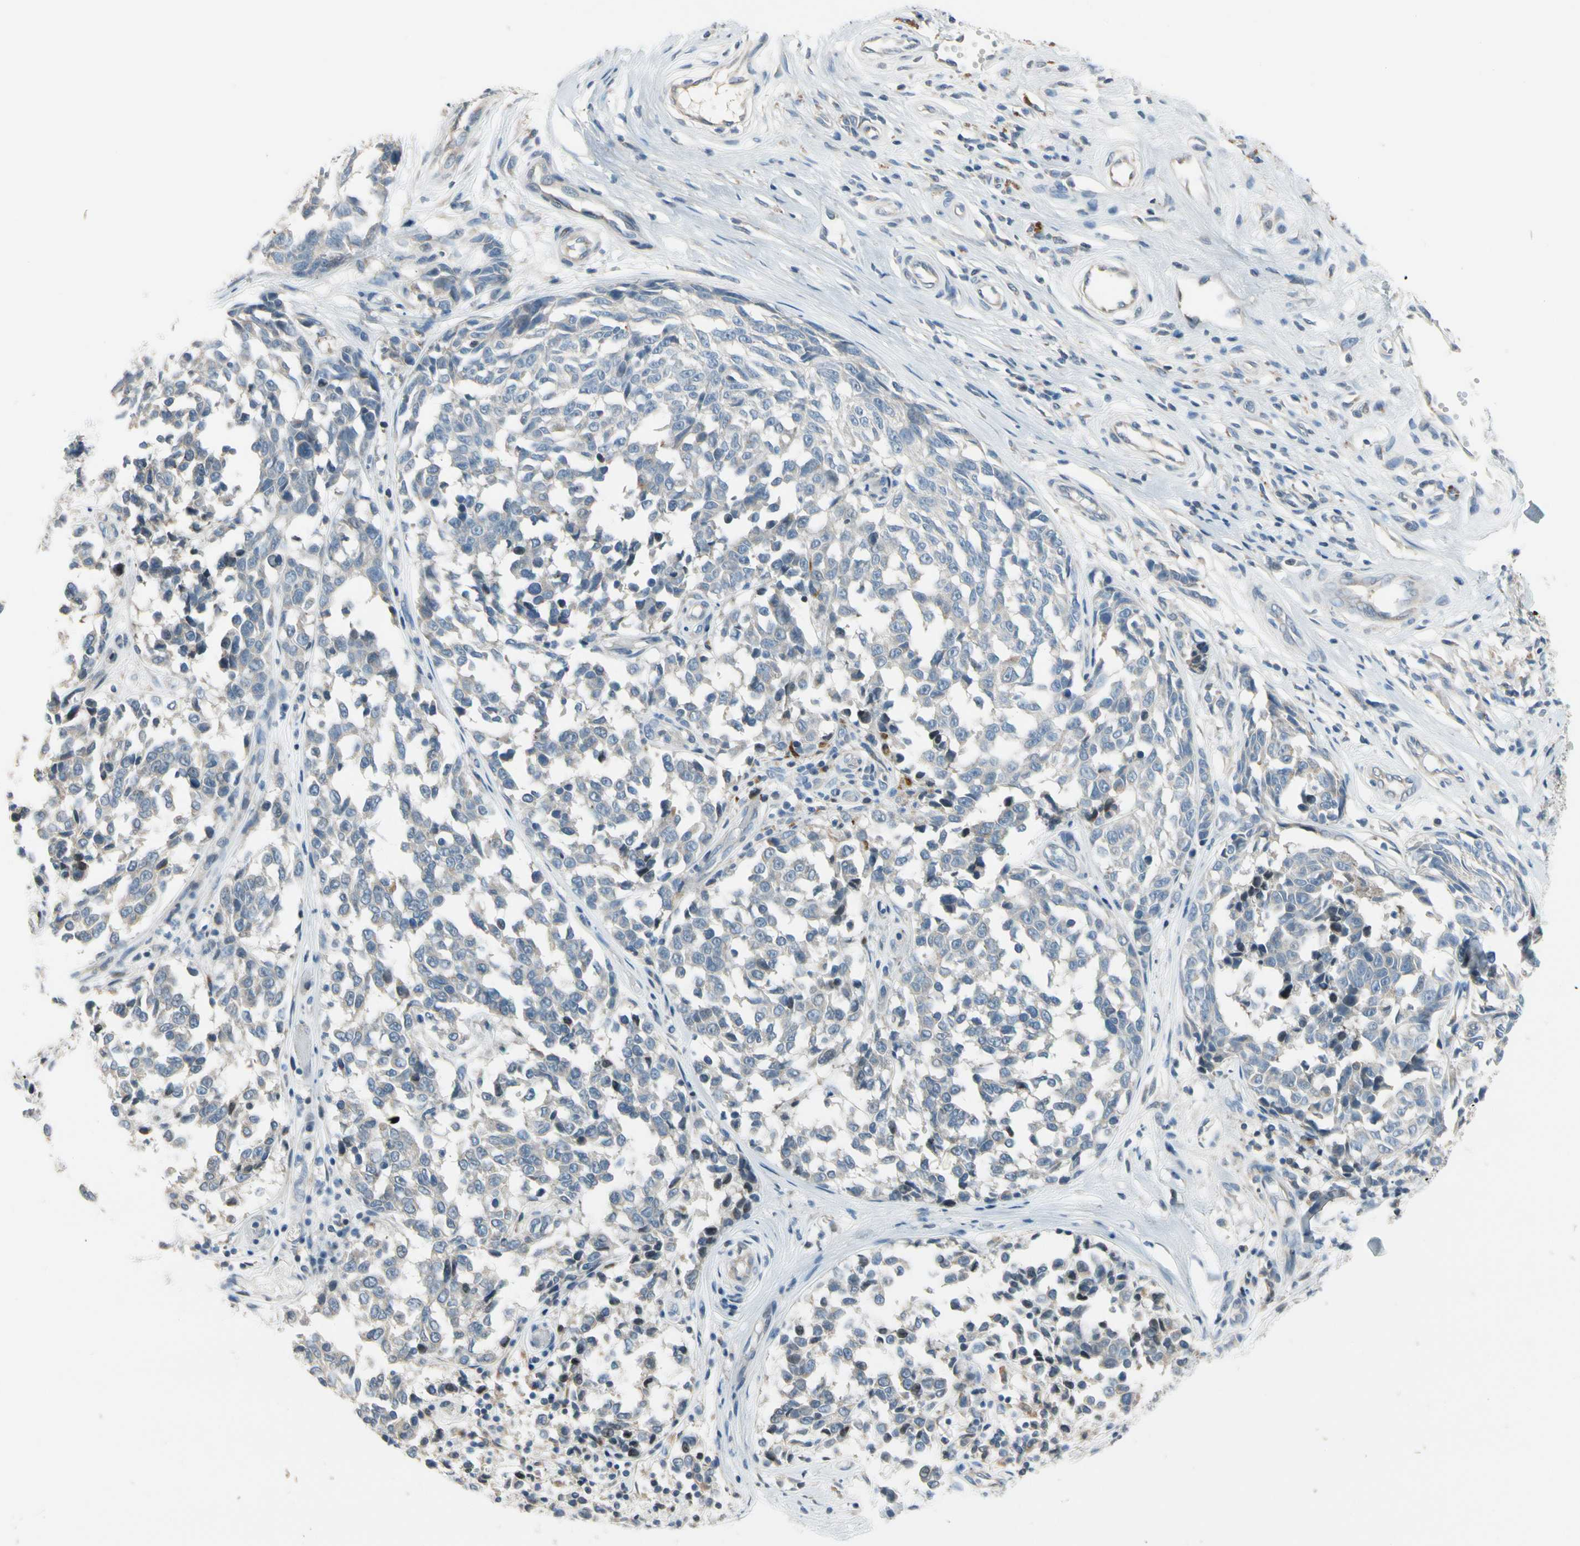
{"staining": {"intensity": "negative", "quantity": "none", "location": "none"}, "tissue": "melanoma", "cell_type": "Tumor cells", "image_type": "cancer", "snomed": [{"axis": "morphology", "description": "Malignant melanoma, NOS"}, {"axis": "topography", "description": "Skin"}], "caption": "Malignant melanoma stained for a protein using immunohistochemistry displays no staining tumor cells.", "gene": "PIP5K1B", "patient": {"sex": "female", "age": 64}}